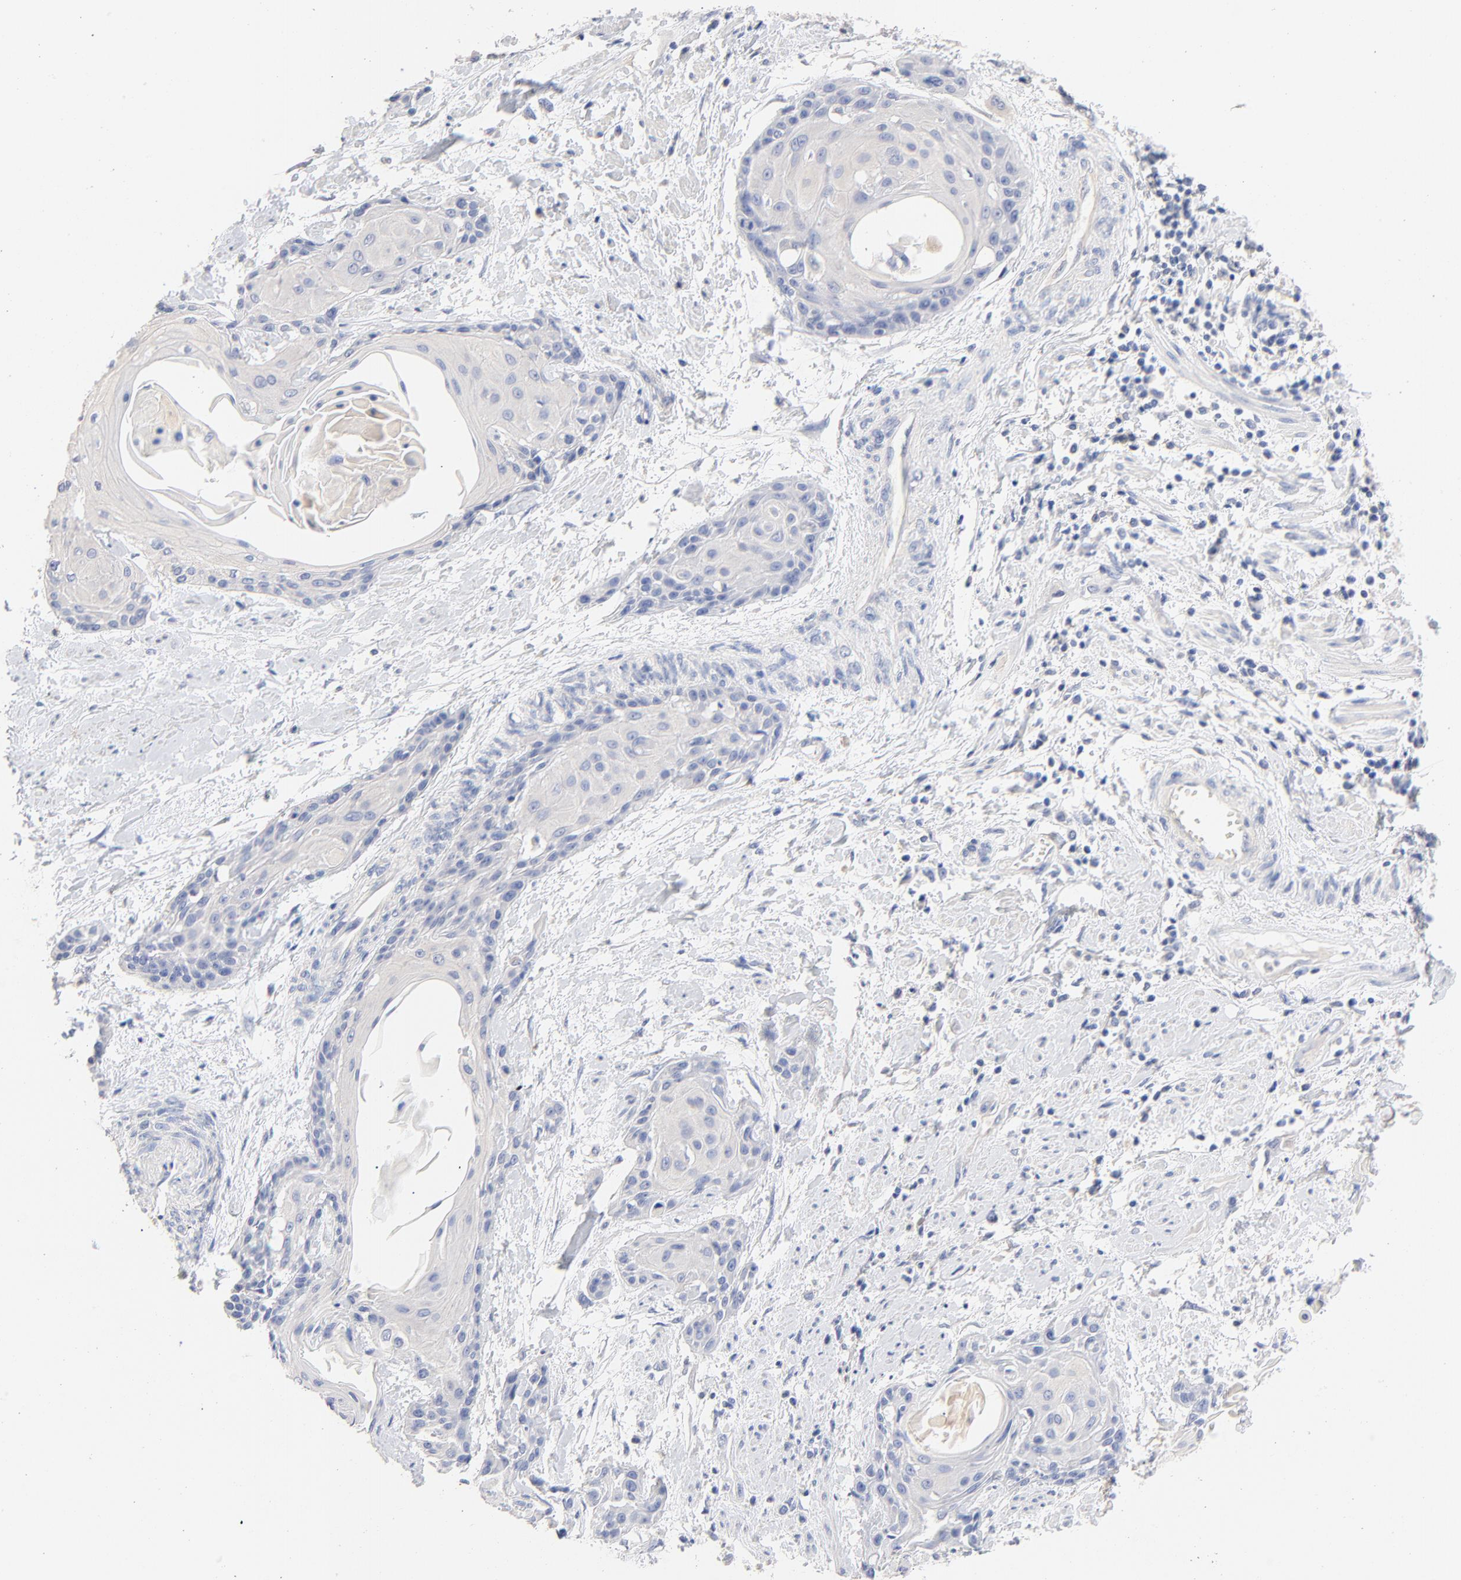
{"staining": {"intensity": "negative", "quantity": "none", "location": "none"}, "tissue": "cervical cancer", "cell_type": "Tumor cells", "image_type": "cancer", "snomed": [{"axis": "morphology", "description": "Squamous cell carcinoma, NOS"}, {"axis": "topography", "description": "Cervix"}], "caption": "Immunohistochemical staining of human cervical cancer (squamous cell carcinoma) demonstrates no significant staining in tumor cells.", "gene": "CPS1", "patient": {"sex": "female", "age": 57}}